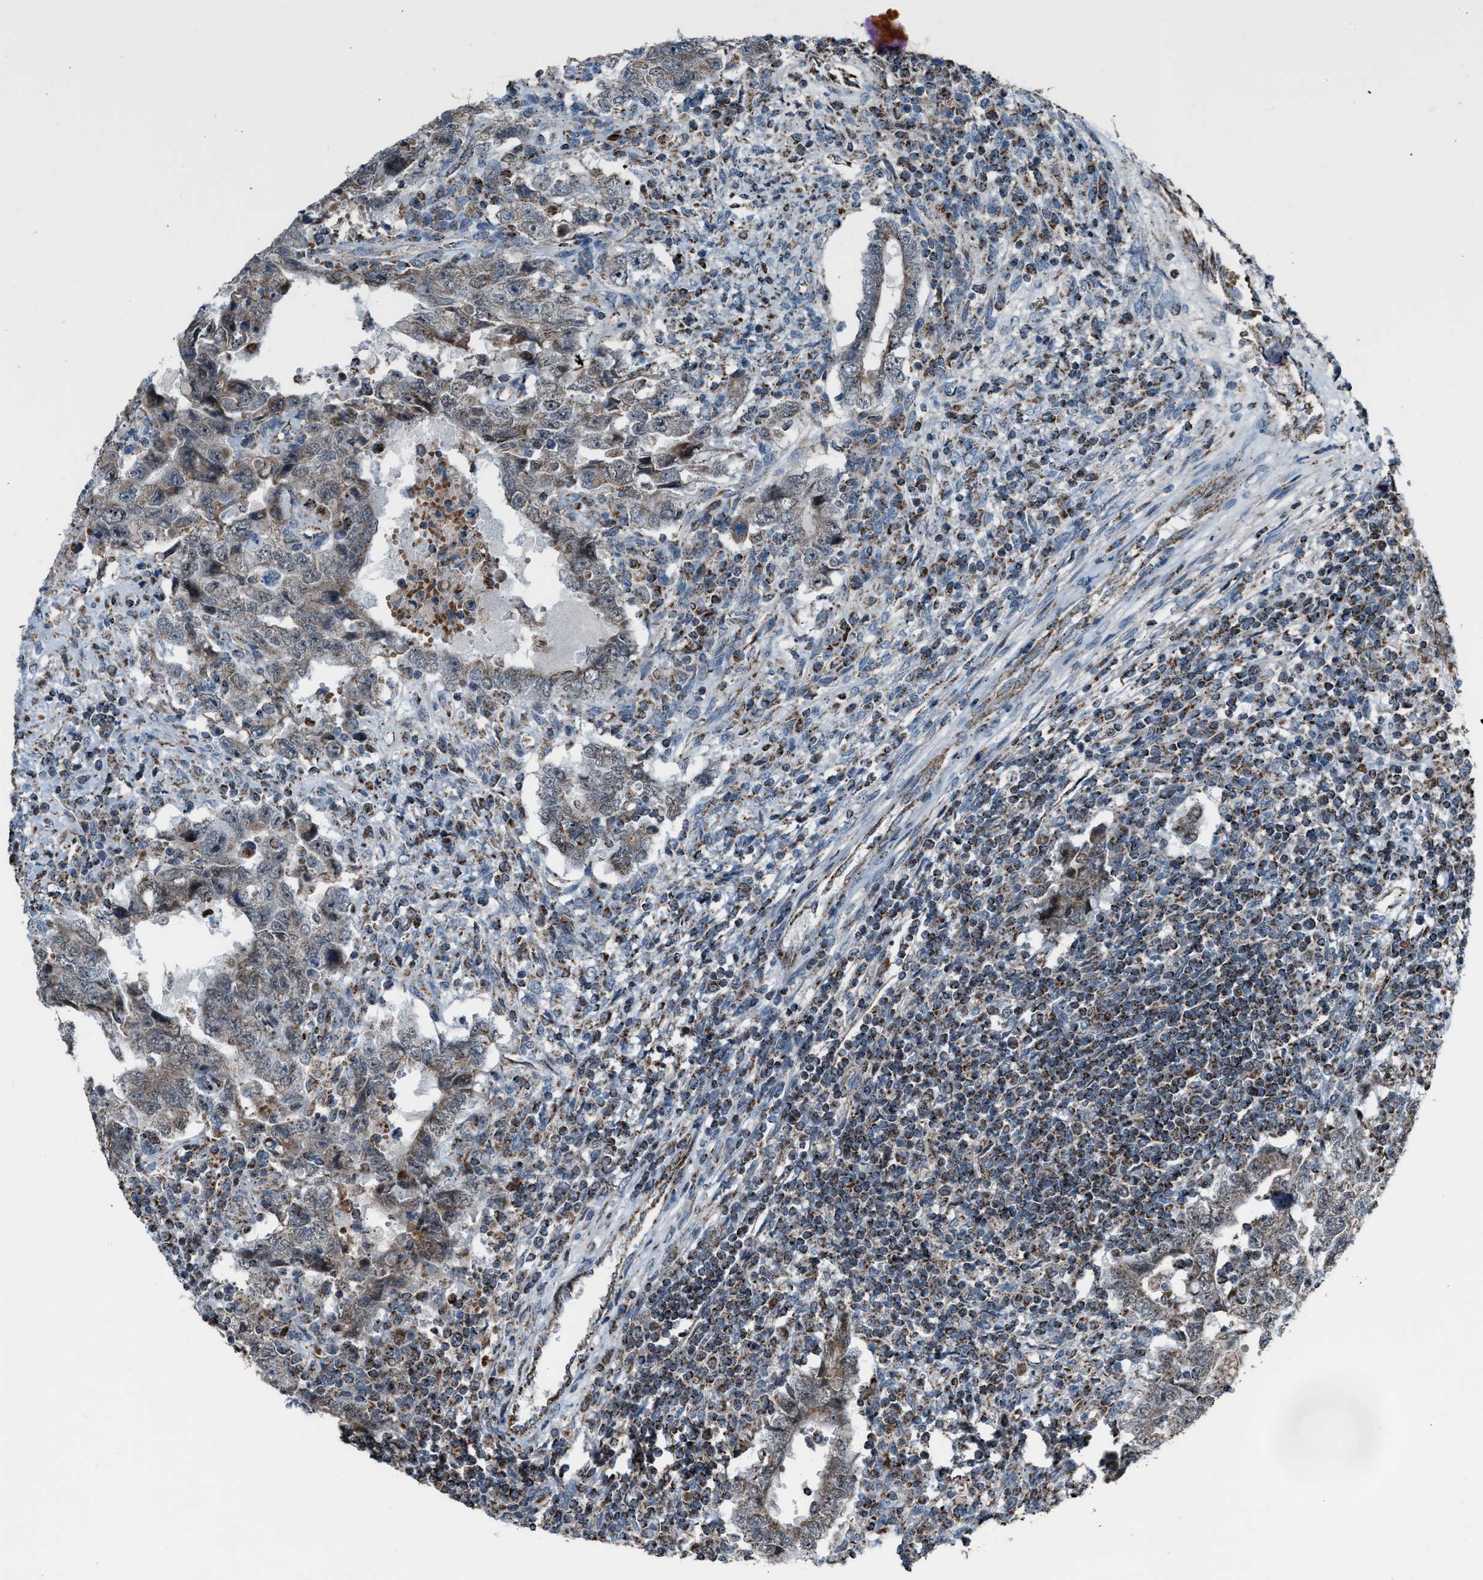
{"staining": {"intensity": "weak", "quantity": "25%-75%", "location": "cytoplasmic/membranous"}, "tissue": "testis cancer", "cell_type": "Tumor cells", "image_type": "cancer", "snomed": [{"axis": "morphology", "description": "Carcinoma, Embryonal, NOS"}, {"axis": "topography", "description": "Testis"}], "caption": "High-magnification brightfield microscopy of embryonal carcinoma (testis) stained with DAB (brown) and counterstained with hematoxylin (blue). tumor cells exhibit weak cytoplasmic/membranous expression is identified in about25%-75% of cells. The protein of interest is stained brown, and the nuclei are stained in blue (DAB (3,3'-diaminobenzidine) IHC with brightfield microscopy, high magnification).", "gene": "CHN2", "patient": {"sex": "male", "age": 26}}